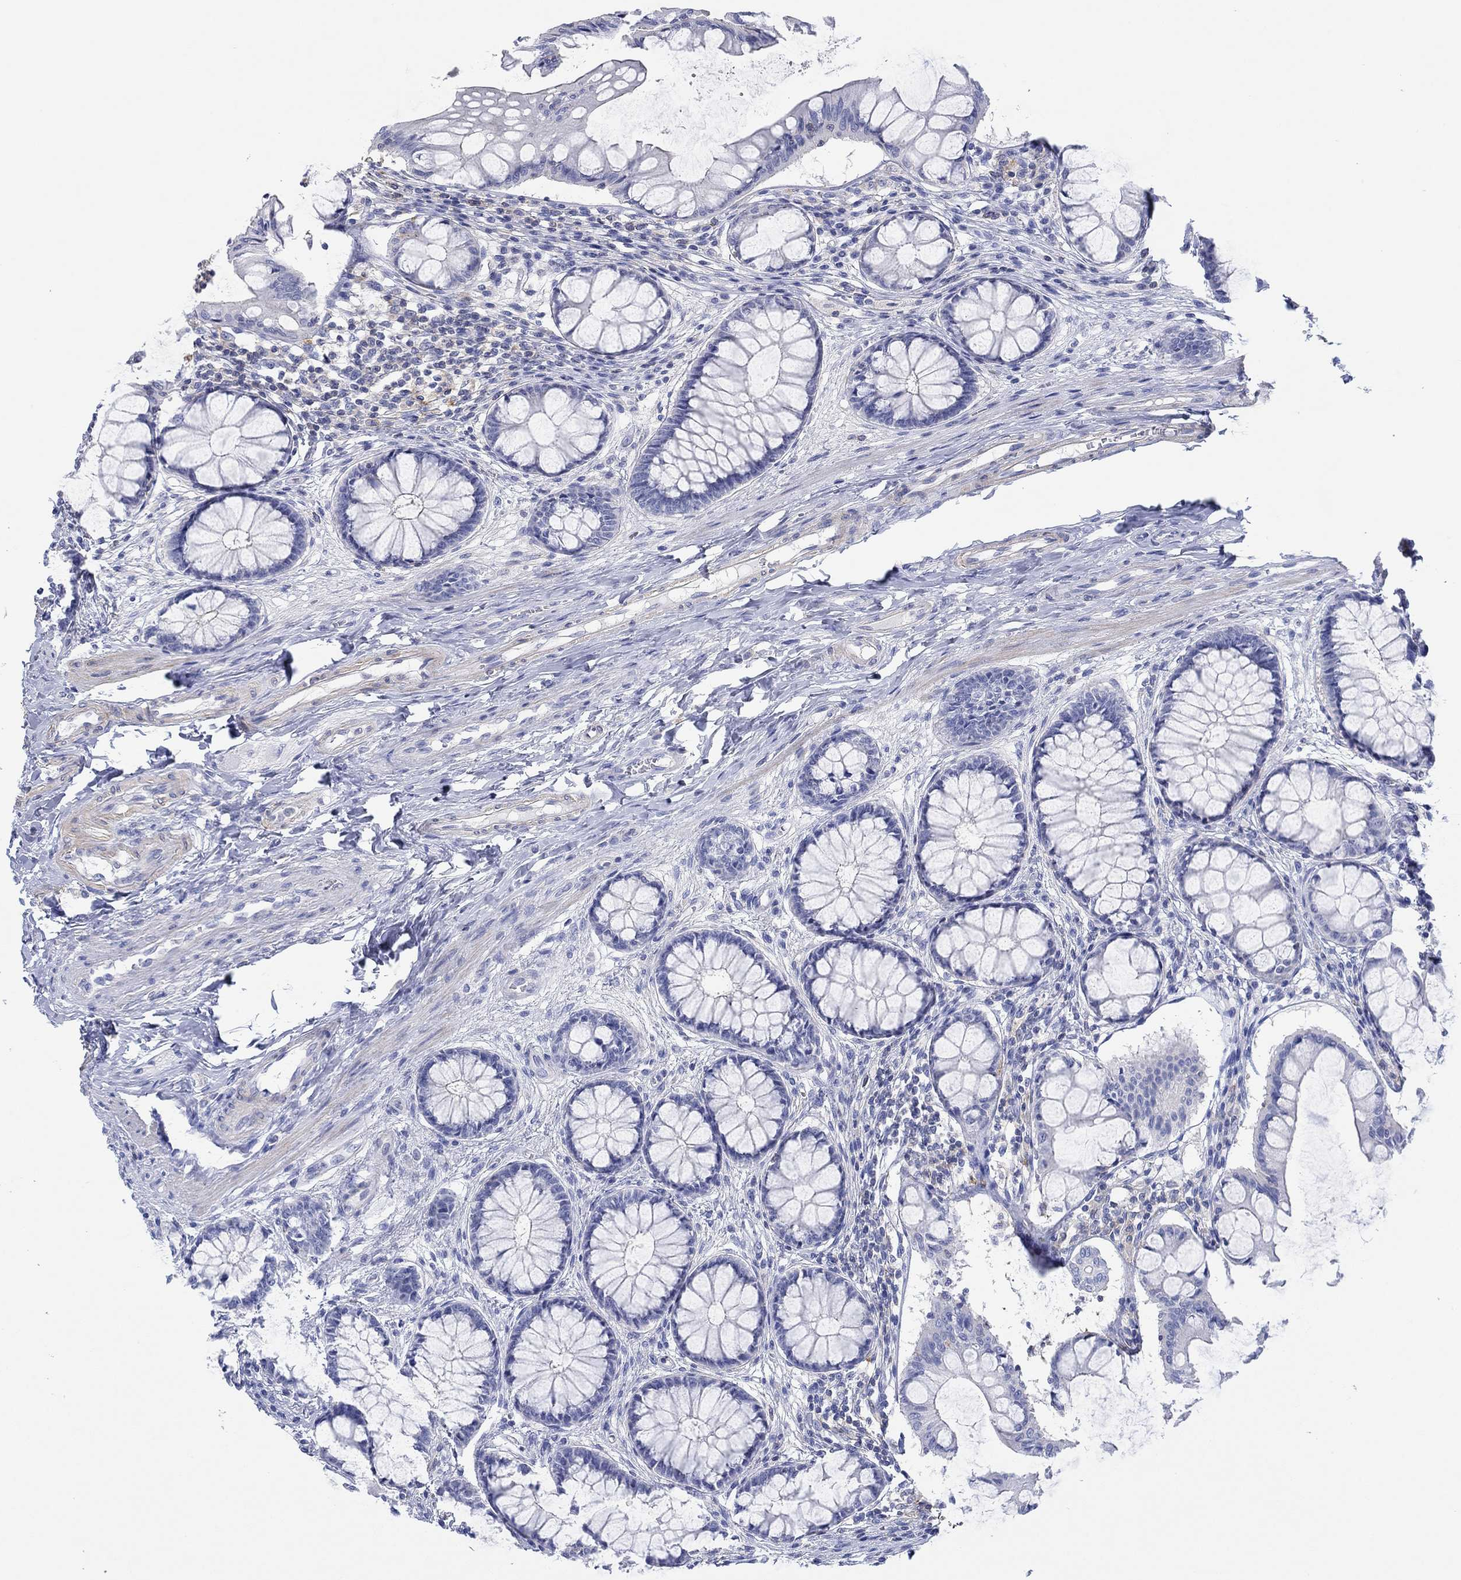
{"staining": {"intensity": "negative", "quantity": "none", "location": "none"}, "tissue": "colon", "cell_type": "Endothelial cells", "image_type": "normal", "snomed": [{"axis": "morphology", "description": "Normal tissue, NOS"}, {"axis": "topography", "description": "Colon"}], "caption": "Human colon stained for a protein using immunohistochemistry (IHC) exhibits no expression in endothelial cells.", "gene": "PPIL6", "patient": {"sex": "female", "age": 65}}